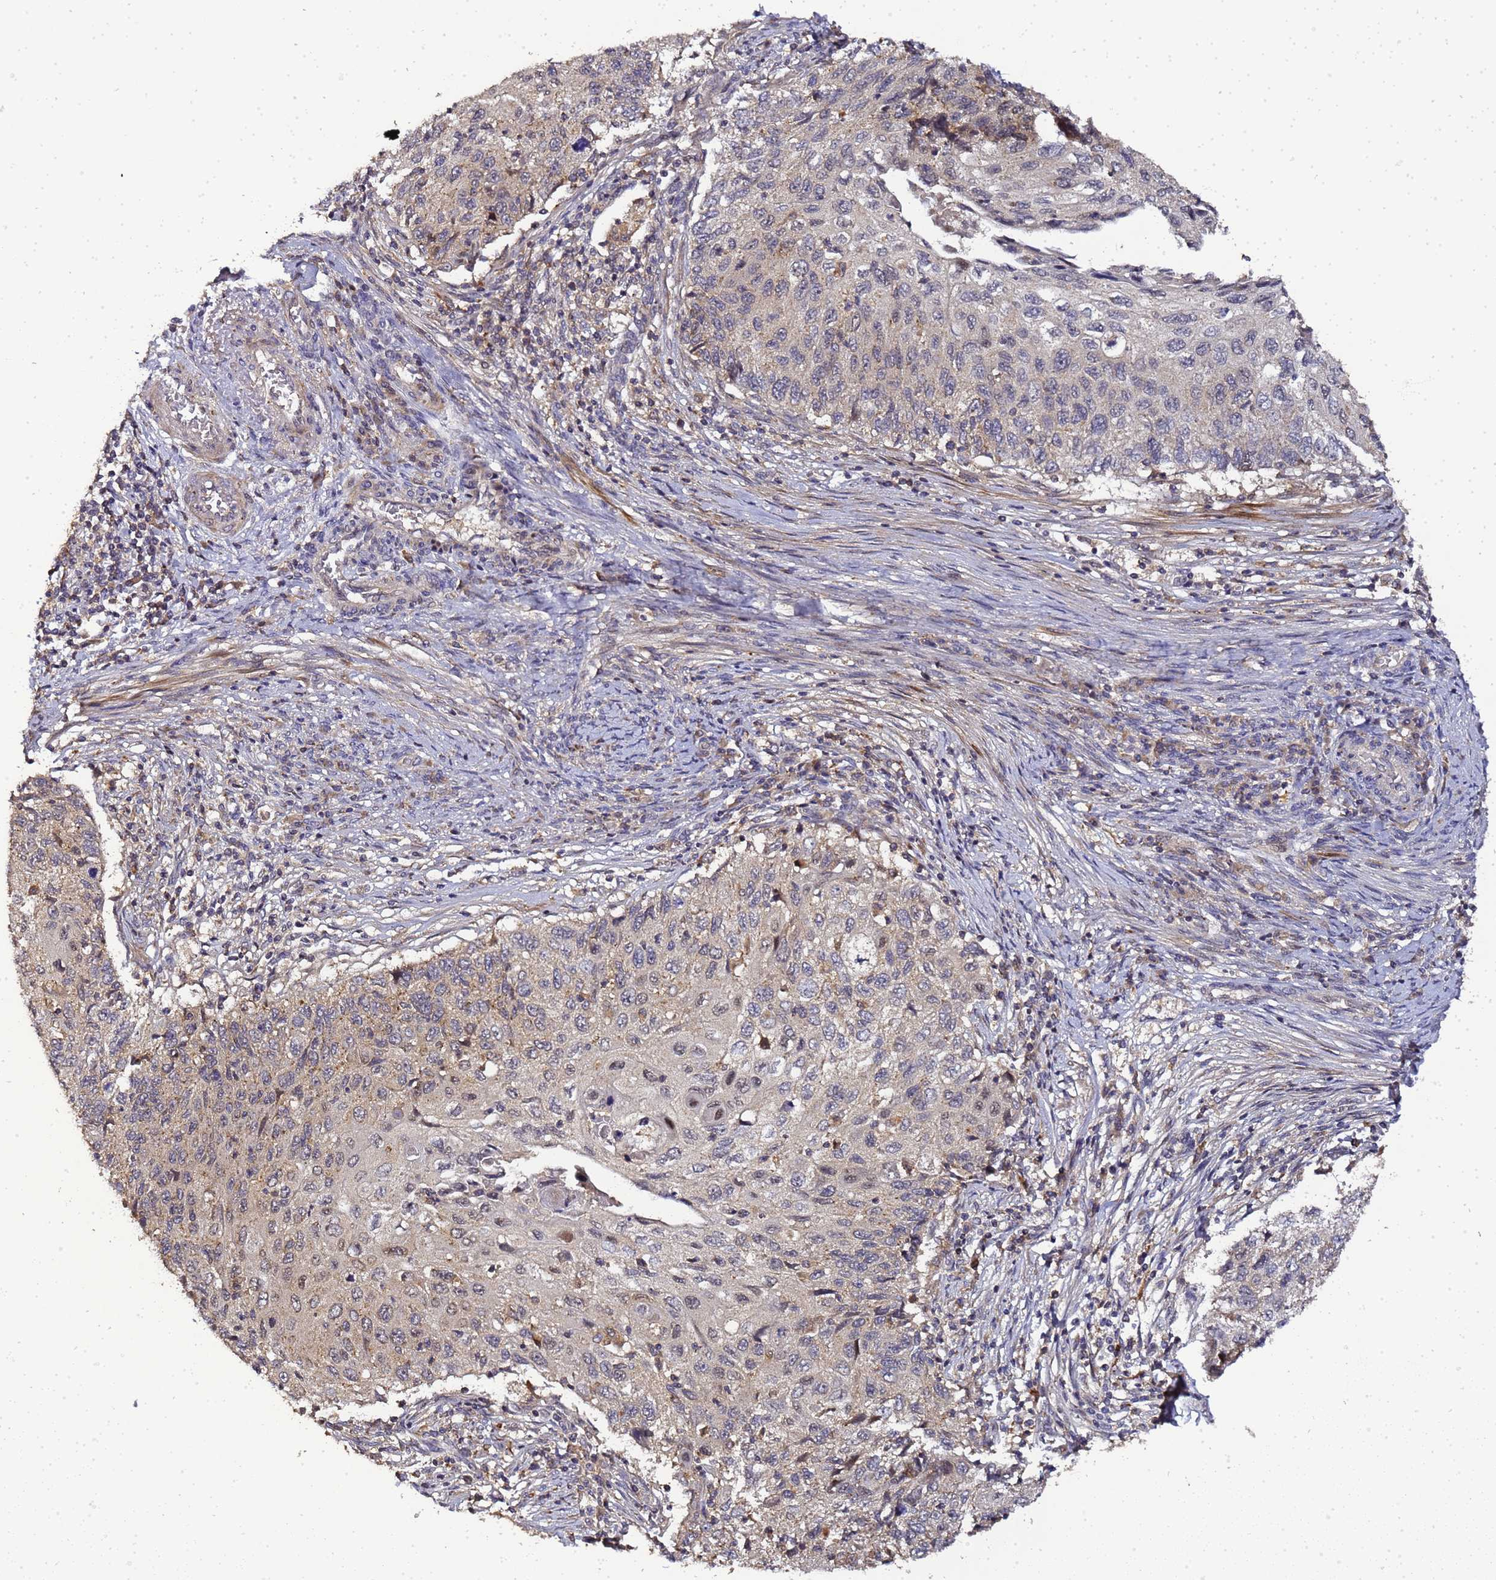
{"staining": {"intensity": "negative", "quantity": "none", "location": "none"}, "tissue": "cervical cancer", "cell_type": "Tumor cells", "image_type": "cancer", "snomed": [{"axis": "morphology", "description": "Squamous cell carcinoma, NOS"}, {"axis": "topography", "description": "Cervix"}], "caption": "Immunohistochemistry photomicrograph of cervical cancer (squamous cell carcinoma) stained for a protein (brown), which exhibits no positivity in tumor cells.", "gene": "LGI4", "patient": {"sex": "female", "age": 70}}